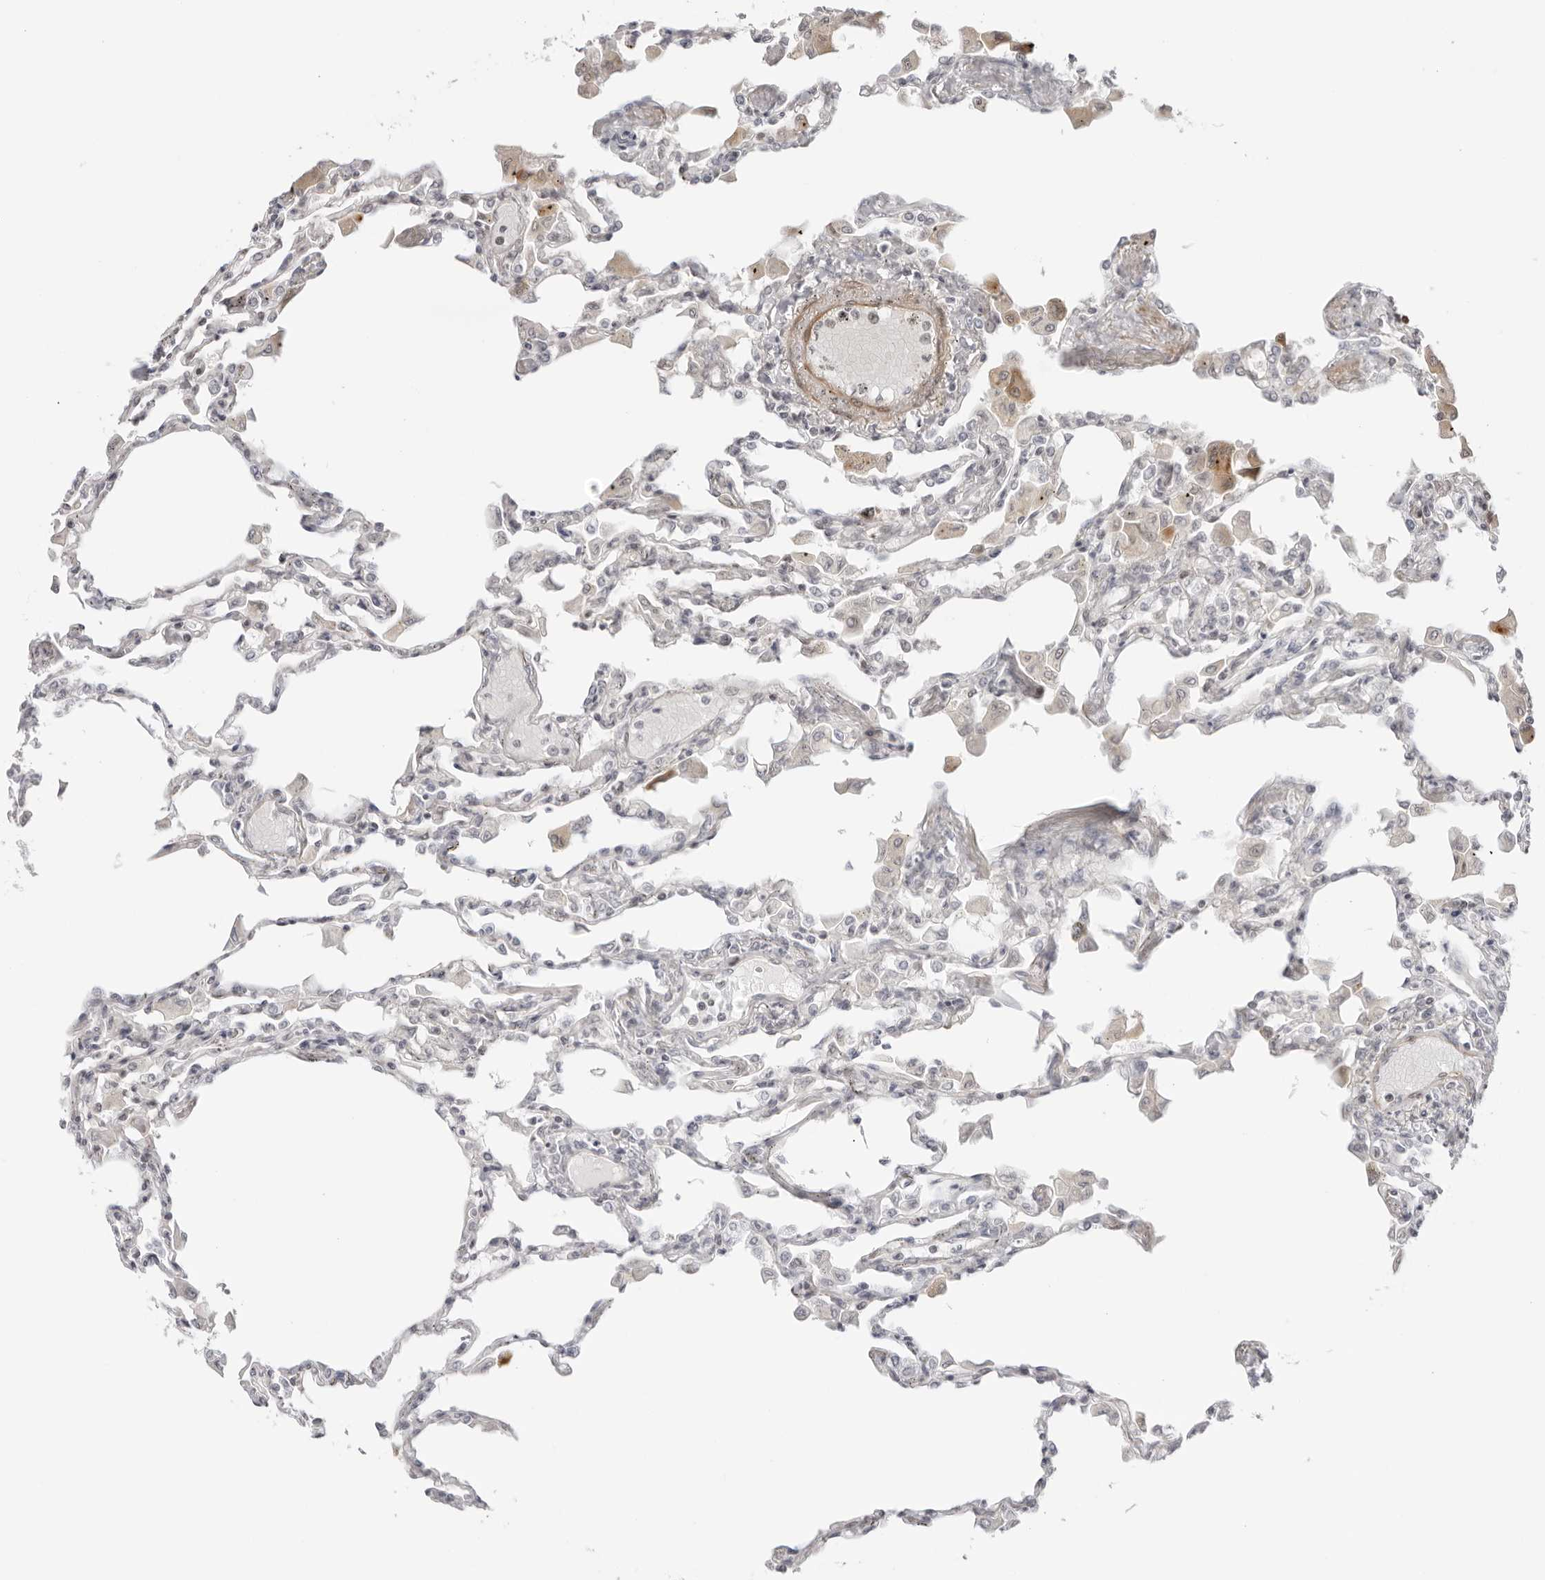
{"staining": {"intensity": "moderate", "quantity": "<25%", "location": "nuclear"}, "tissue": "lung", "cell_type": "Alveolar cells", "image_type": "normal", "snomed": [{"axis": "morphology", "description": "Normal tissue, NOS"}, {"axis": "topography", "description": "Bronchus"}, {"axis": "topography", "description": "Lung"}], "caption": "Moderate nuclear positivity is present in approximately <25% of alveolar cells in unremarkable lung.", "gene": "RNF146", "patient": {"sex": "female", "age": 49}}